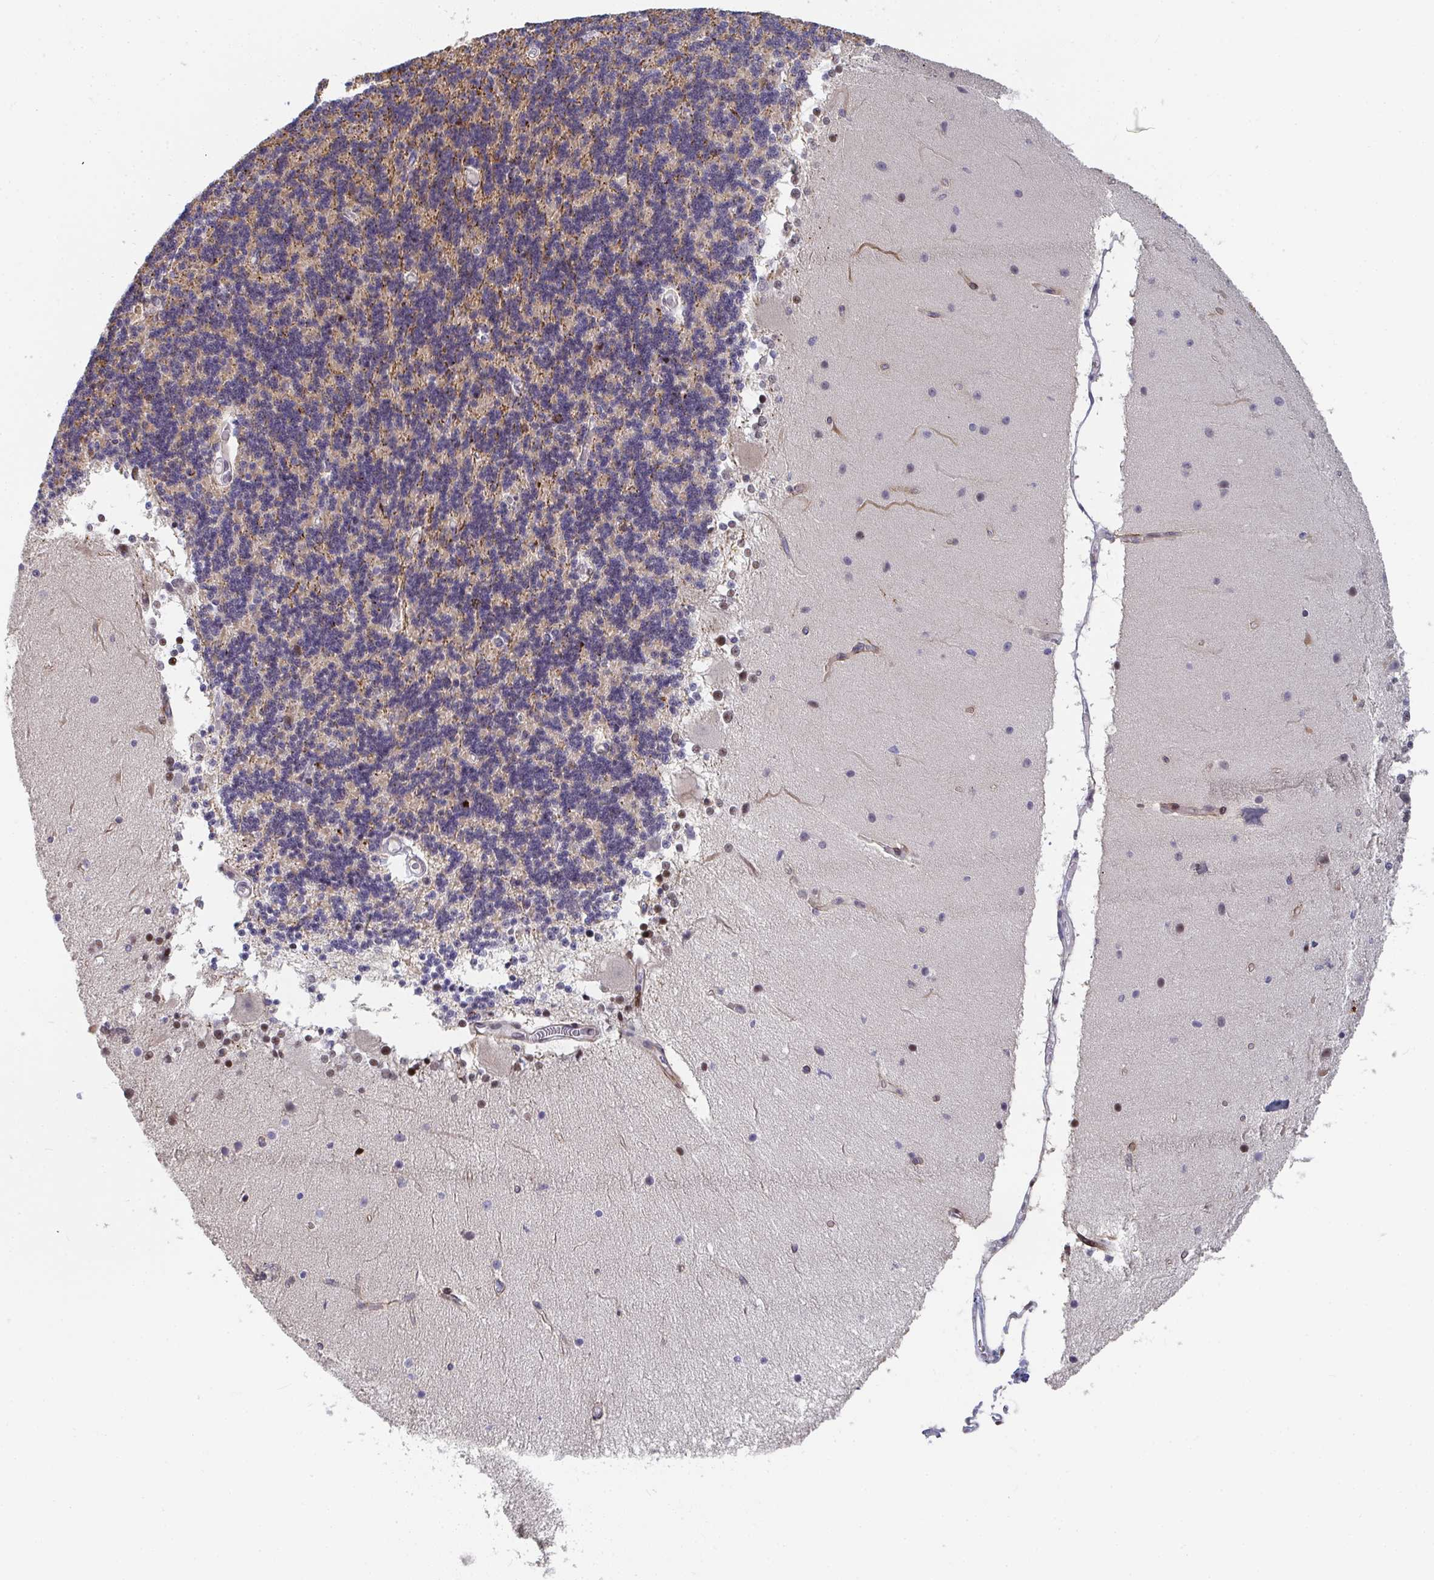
{"staining": {"intensity": "moderate", "quantity": "25%-75%", "location": "cytoplasmic/membranous"}, "tissue": "cerebellum", "cell_type": "Cells in granular layer", "image_type": "normal", "snomed": [{"axis": "morphology", "description": "Normal tissue, NOS"}, {"axis": "topography", "description": "Cerebellum"}], "caption": "The micrograph shows immunohistochemical staining of normal cerebellum. There is moderate cytoplasmic/membranous positivity is identified in about 25%-75% of cells in granular layer.", "gene": "ZIC3", "patient": {"sex": "female", "age": 54}}